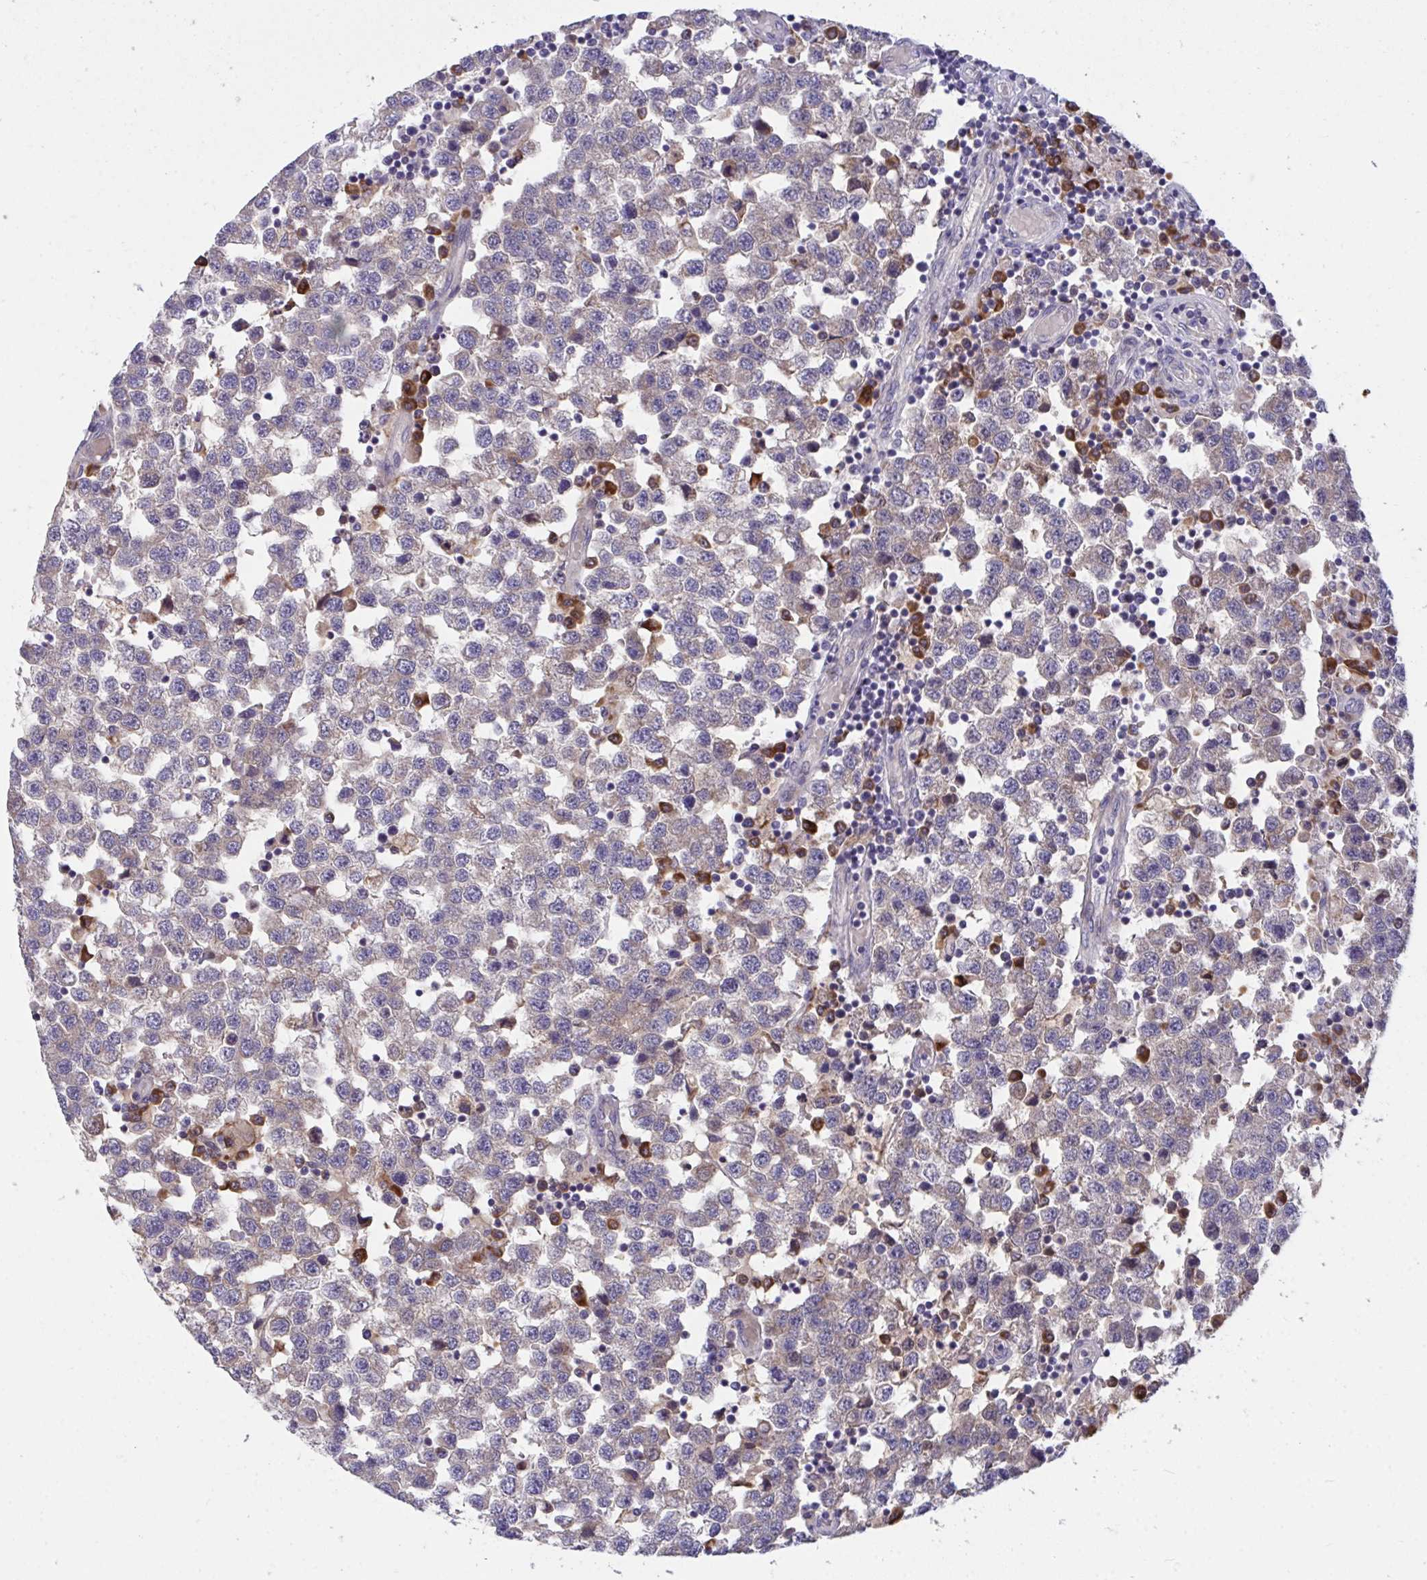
{"staining": {"intensity": "weak", "quantity": "25%-75%", "location": "cytoplasmic/membranous"}, "tissue": "testis cancer", "cell_type": "Tumor cells", "image_type": "cancer", "snomed": [{"axis": "morphology", "description": "Seminoma, NOS"}, {"axis": "topography", "description": "Testis"}], "caption": "Seminoma (testis) tissue shows weak cytoplasmic/membranous staining in approximately 25%-75% of tumor cells, visualized by immunohistochemistry.", "gene": "SUSD4", "patient": {"sex": "male", "age": 34}}